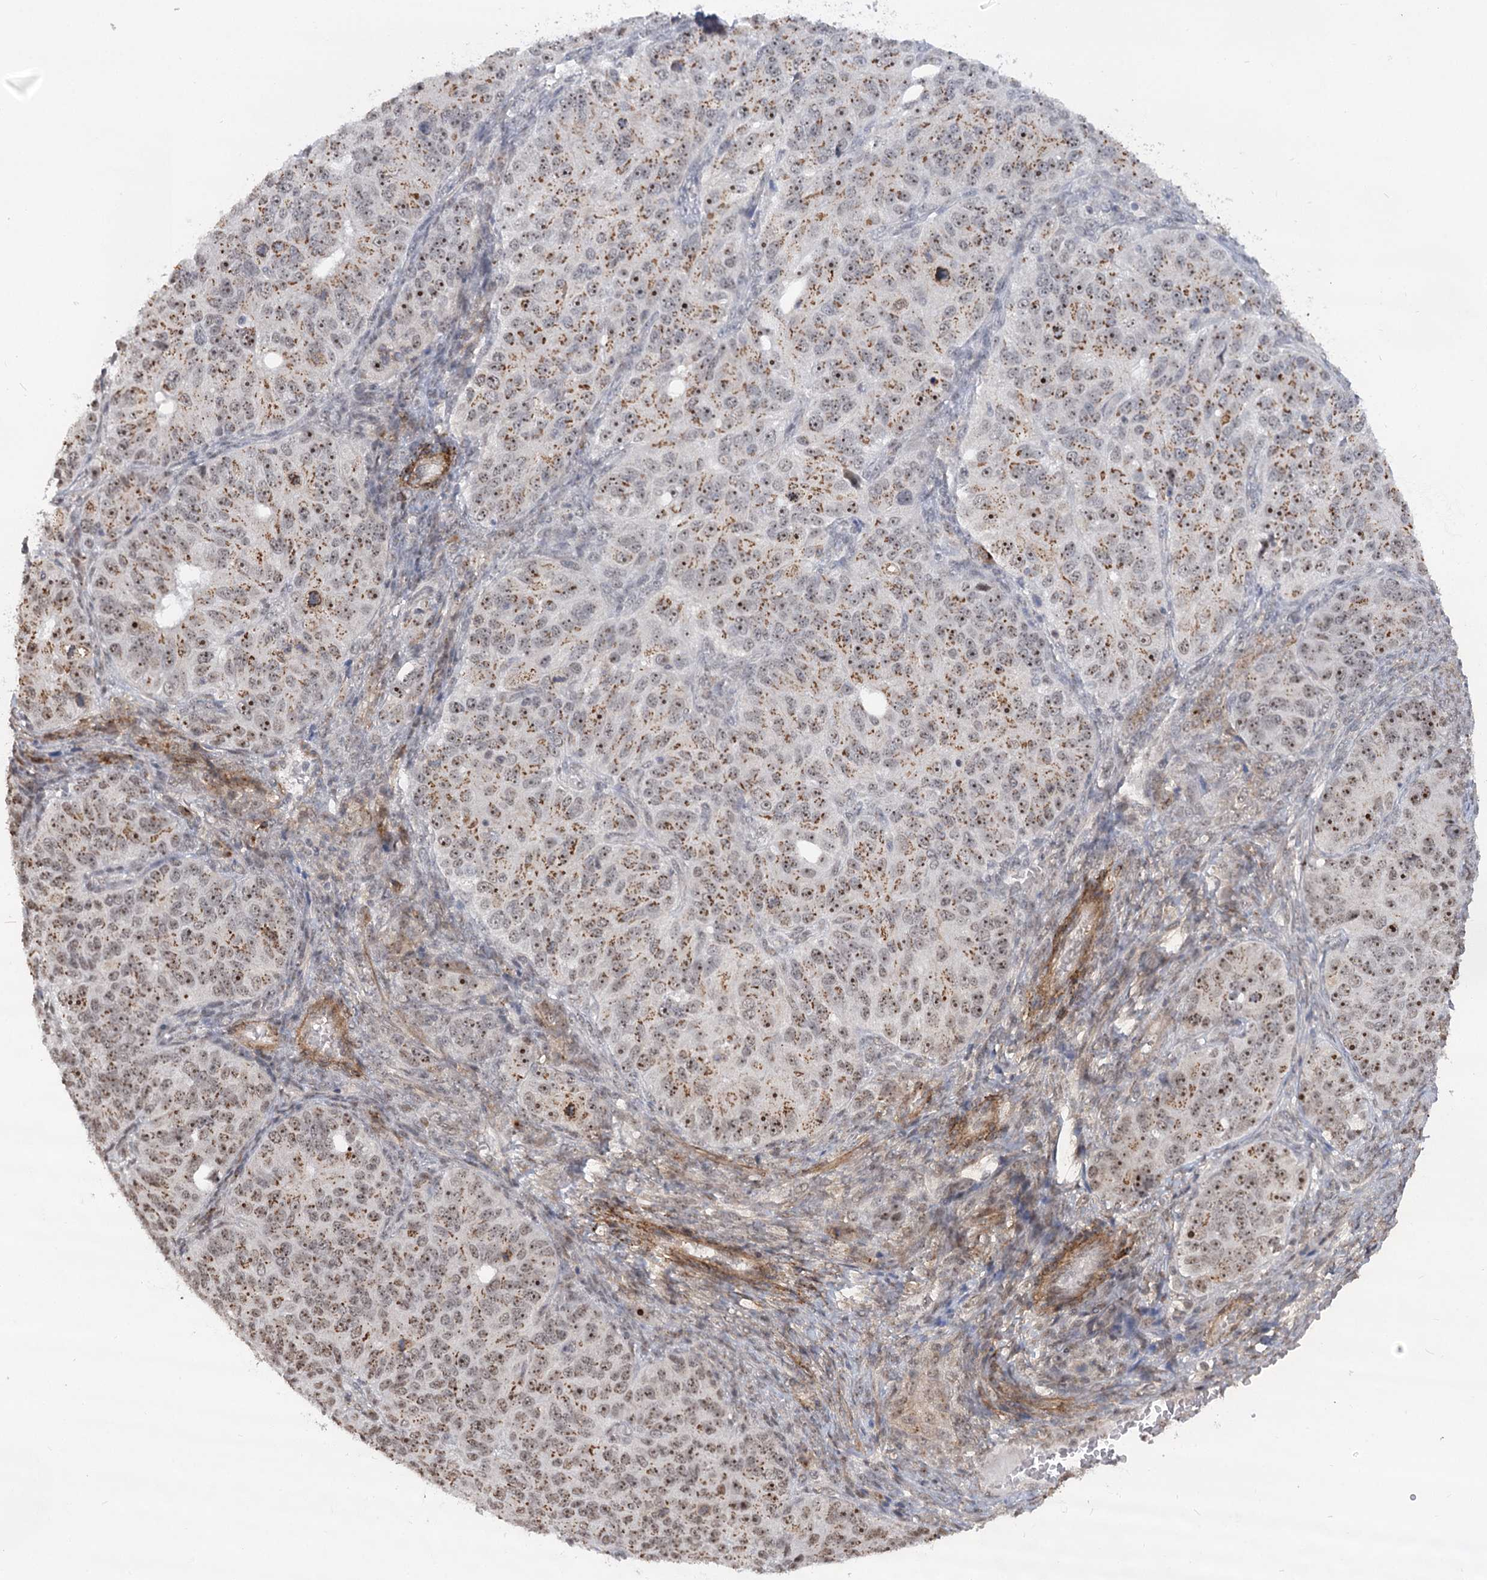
{"staining": {"intensity": "moderate", "quantity": ">75%", "location": "cytoplasmic/membranous,nuclear"}, "tissue": "ovarian cancer", "cell_type": "Tumor cells", "image_type": "cancer", "snomed": [{"axis": "morphology", "description": "Carcinoma, endometroid"}, {"axis": "topography", "description": "Ovary"}], "caption": "DAB immunohistochemical staining of ovarian cancer reveals moderate cytoplasmic/membranous and nuclear protein staining in approximately >75% of tumor cells.", "gene": "GNL3L", "patient": {"sex": "female", "age": 51}}